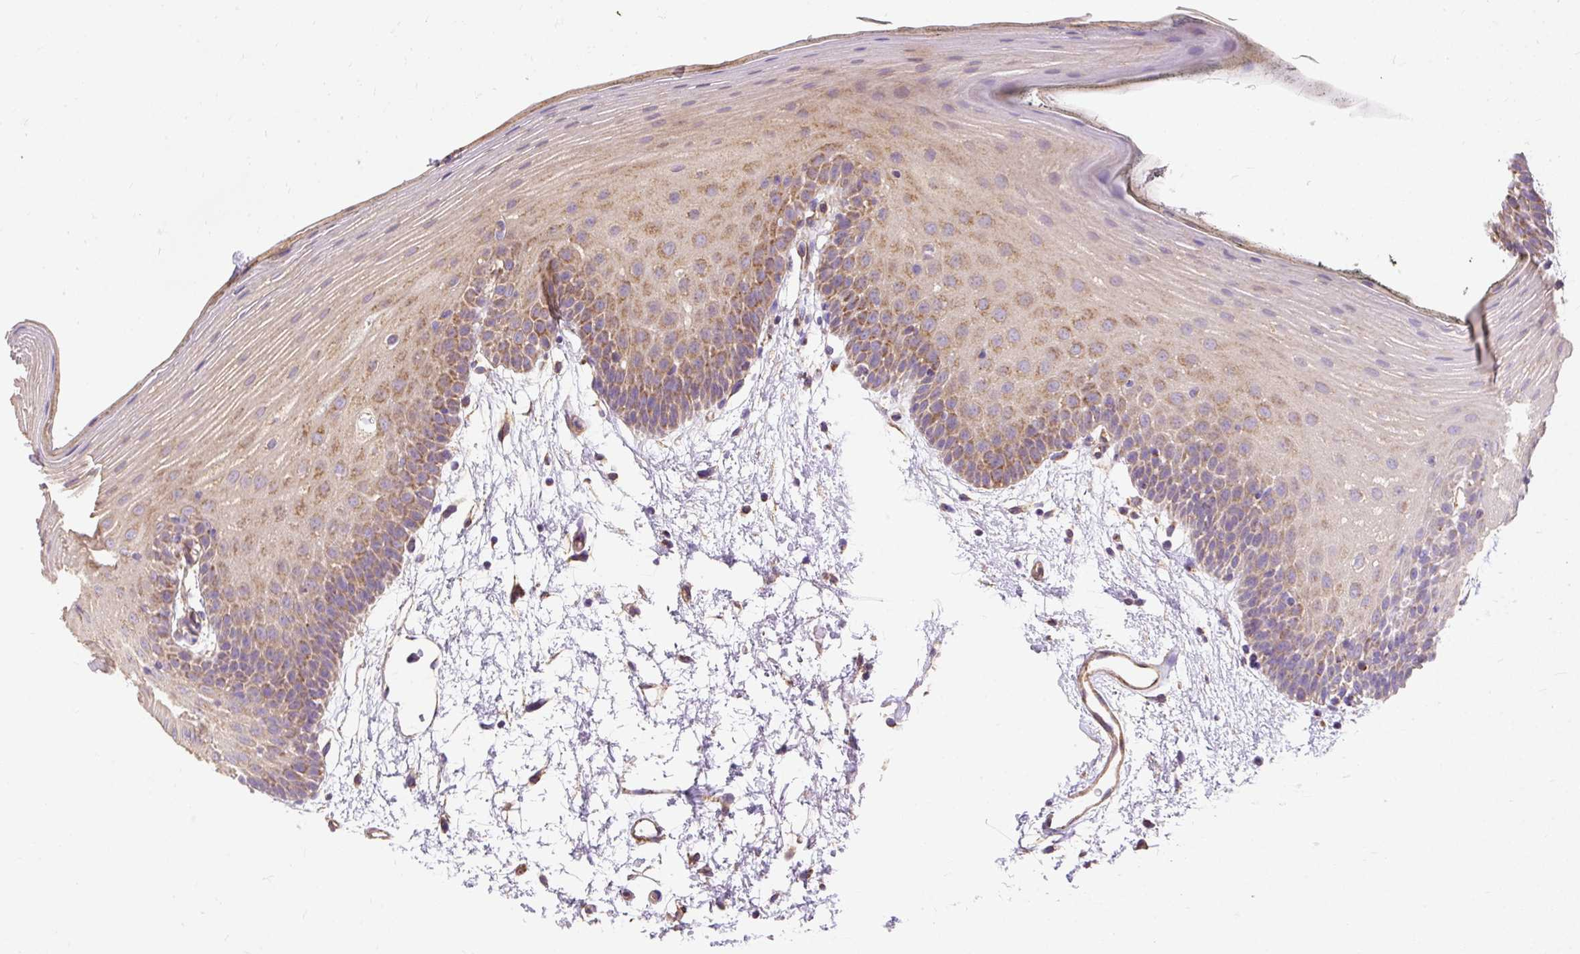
{"staining": {"intensity": "moderate", "quantity": ">75%", "location": "cytoplasmic/membranous"}, "tissue": "oral mucosa", "cell_type": "Squamous epithelial cells", "image_type": "normal", "snomed": [{"axis": "morphology", "description": "Normal tissue, NOS"}, {"axis": "morphology", "description": "Squamous cell carcinoma, NOS"}, {"axis": "topography", "description": "Oral tissue"}, {"axis": "topography", "description": "Head-Neck"}], "caption": "A brown stain highlights moderate cytoplasmic/membranous staining of a protein in squamous epithelial cells of benign human oral mucosa. The protein of interest is stained brown, and the nuclei are stained in blue (DAB IHC with brightfield microscopy, high magnification).", "gene": "CEP290", "patient": {"sex": "female", "age": 81}}